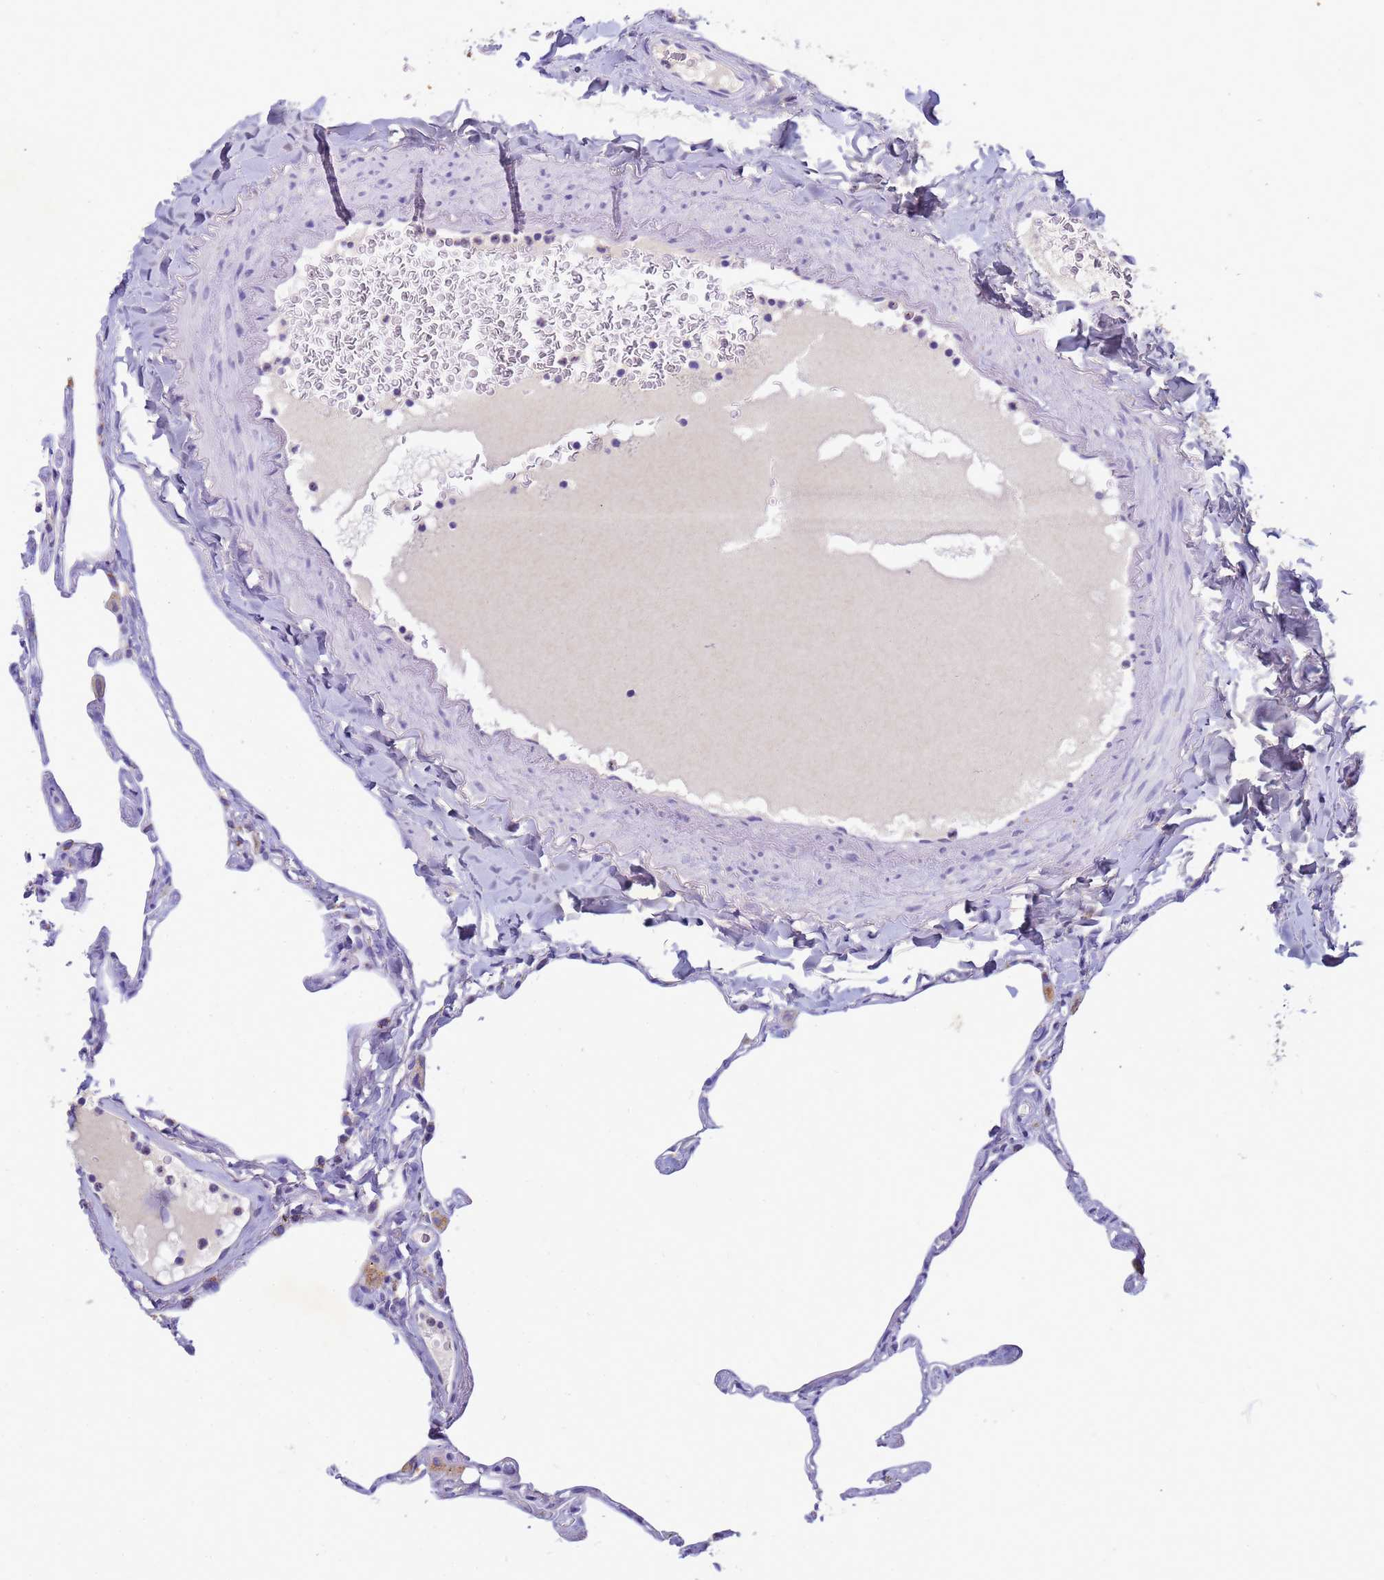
{"staining": {"intensity": "negative", "quantity": "none", "location": "none"}, "tissue": "lung", "cell_type": "Alveolar cells", "image_type": "normal", "snomed": [{"axis": "morphology", "description": "Normal tissue, NOS"}, {"axis": "topography", "description": "Lung"}], "caption": "High power microscopy photomicrograph of an immunohistochemistry (IHC) histopathology image of unremarkable lung, revealing no significant expression in alveolar cells. (Brightfield microscopy of DAB immunohistochemistry at high magnification).", "gene": "B3GNT8", "patient": {"sex": "male", "age": 65}}